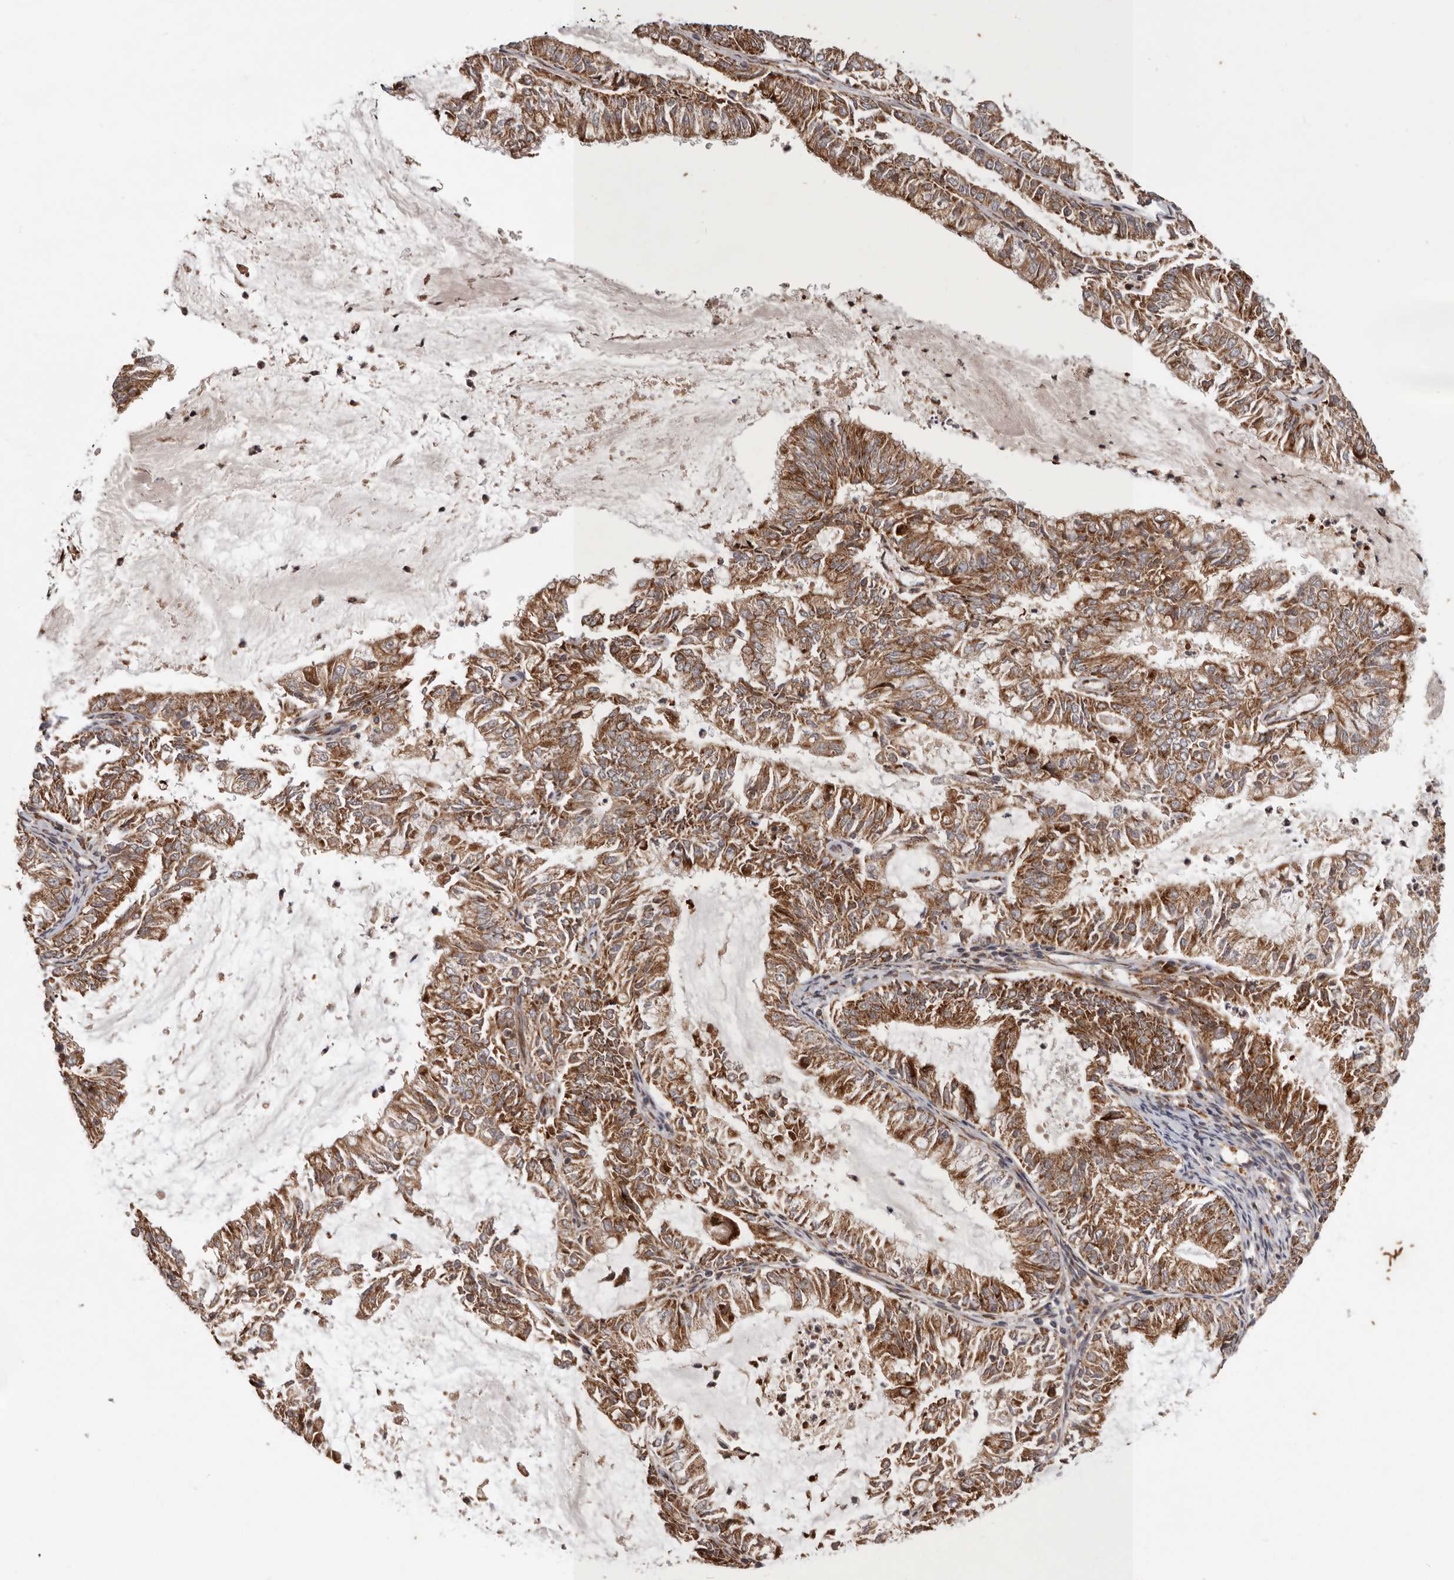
{"staining": {"intensity": "strong", "quantity": ">75%", "location": "cytoplasmic/membranous"}, "tissue": "endometrial cancer", "cell_type": "Tumor cells", "image_type": "cancer", "snomed": [{"axis": "morphology", "description": "Adenocarcinoma, NOS"}, {"axis": "topography", "description": "Endometrium"}], "caption": "The image displays immunohistochemical staining of endometrial adenocarcinoma. There is strong cytoplasmic/membranous expression is appreciated in about >75% of tumor cells.", "gene": "MRPS10", "patient": {"sex": "female", "age": 57}}